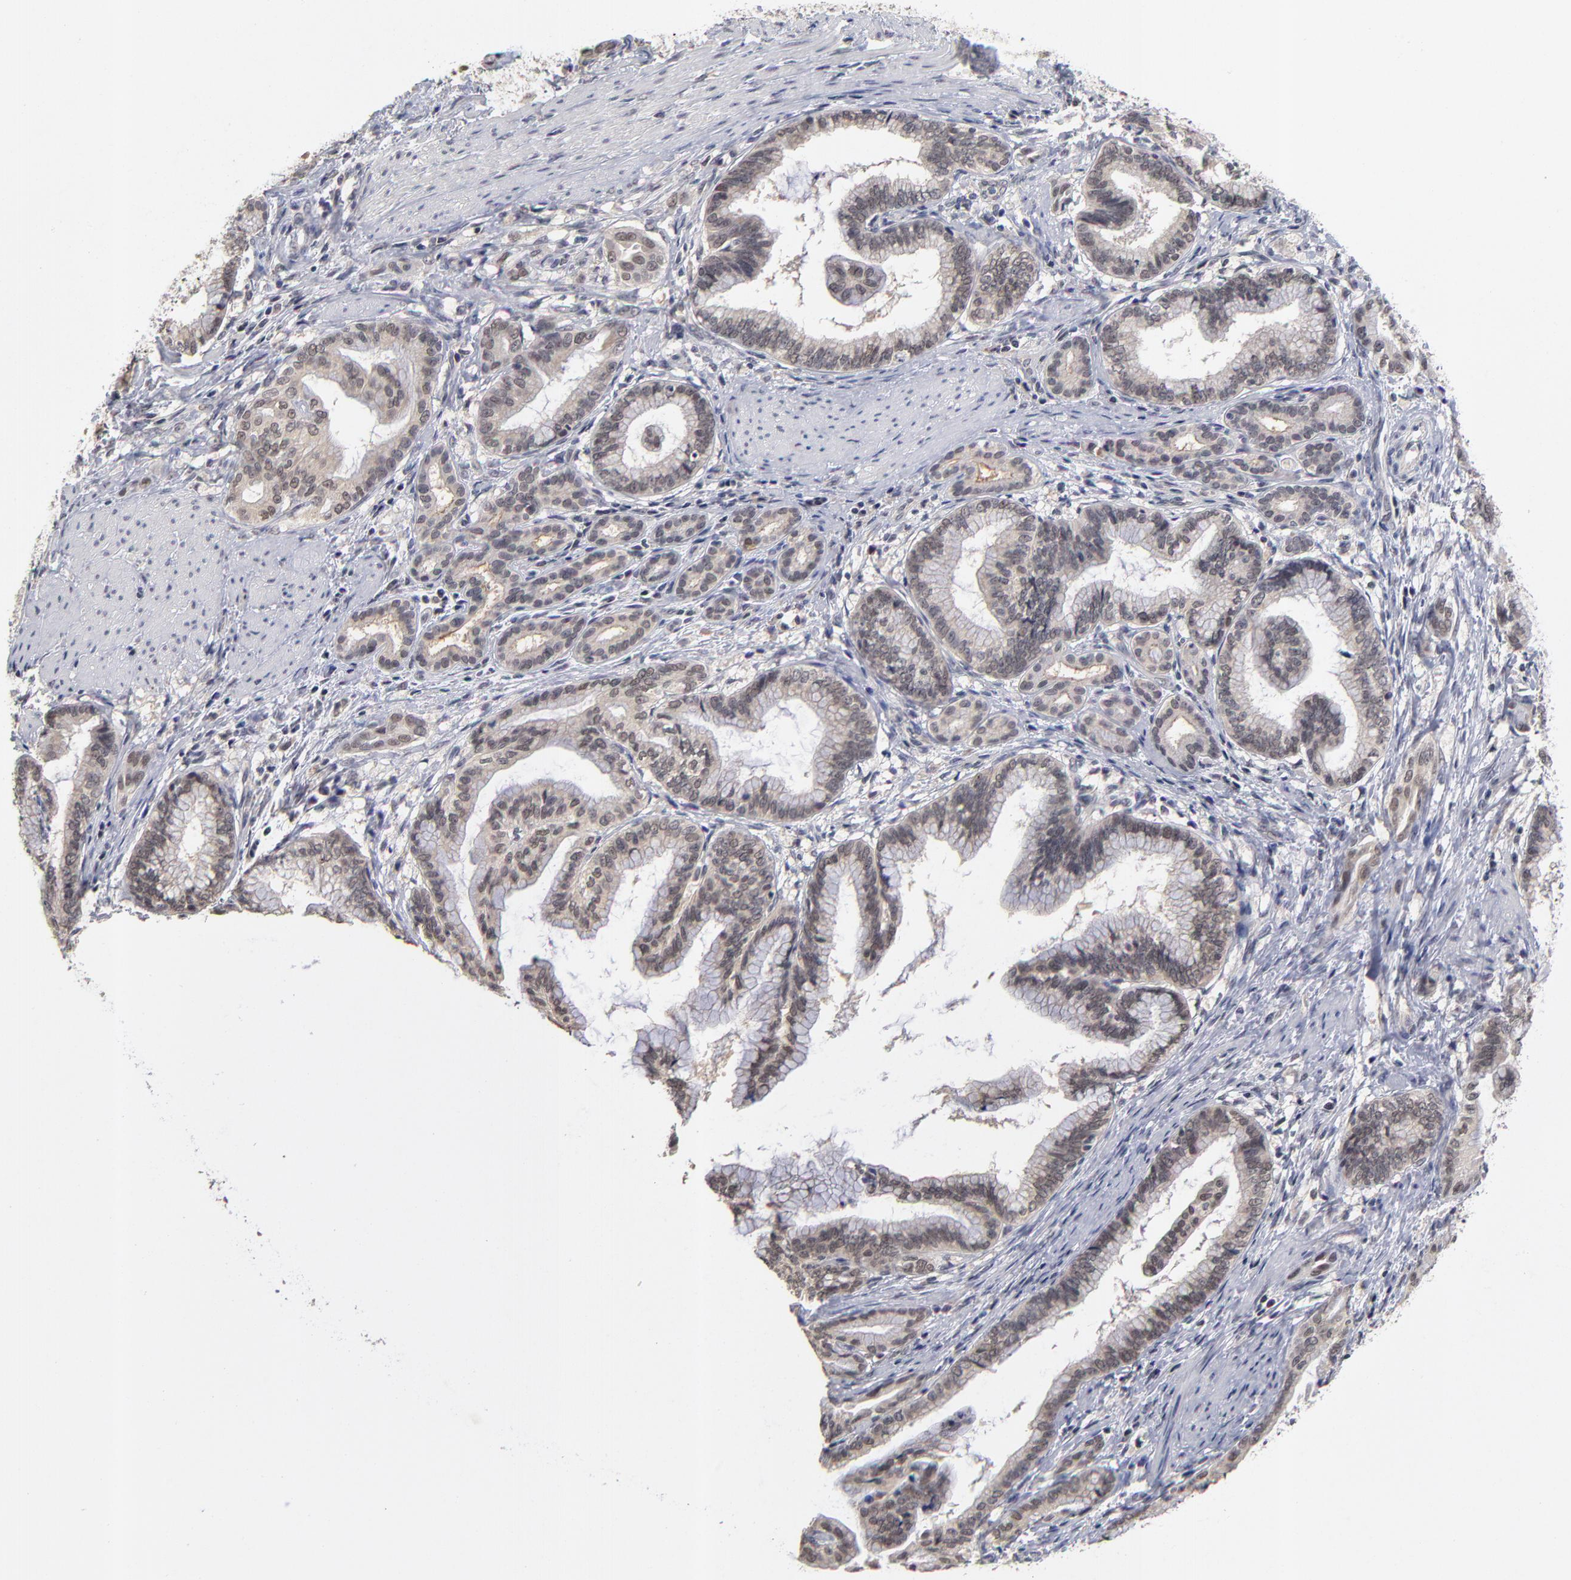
{"staining": {"intensity": "weak", "quantity": "25%-75%", "location": "nuclear"}, "tissue": "pancreatic cancer", "cell_type": "Tumor cells", "image_type": "cancer", "snomed": [{"axis": "morphology", "description": "Adenocarcinoma, NOS"}, {"axis": "topography", "description": "Pancreas"}], "caption": "A photomicrograph showing weak nuclear staining in about 25%-75% of tumor cells in adenocarcinoma (pancreatic), as visualized by brown immunohistochemical staining.", "gene": "WSB1", "patient": {"sex": "female", "age": 64}}